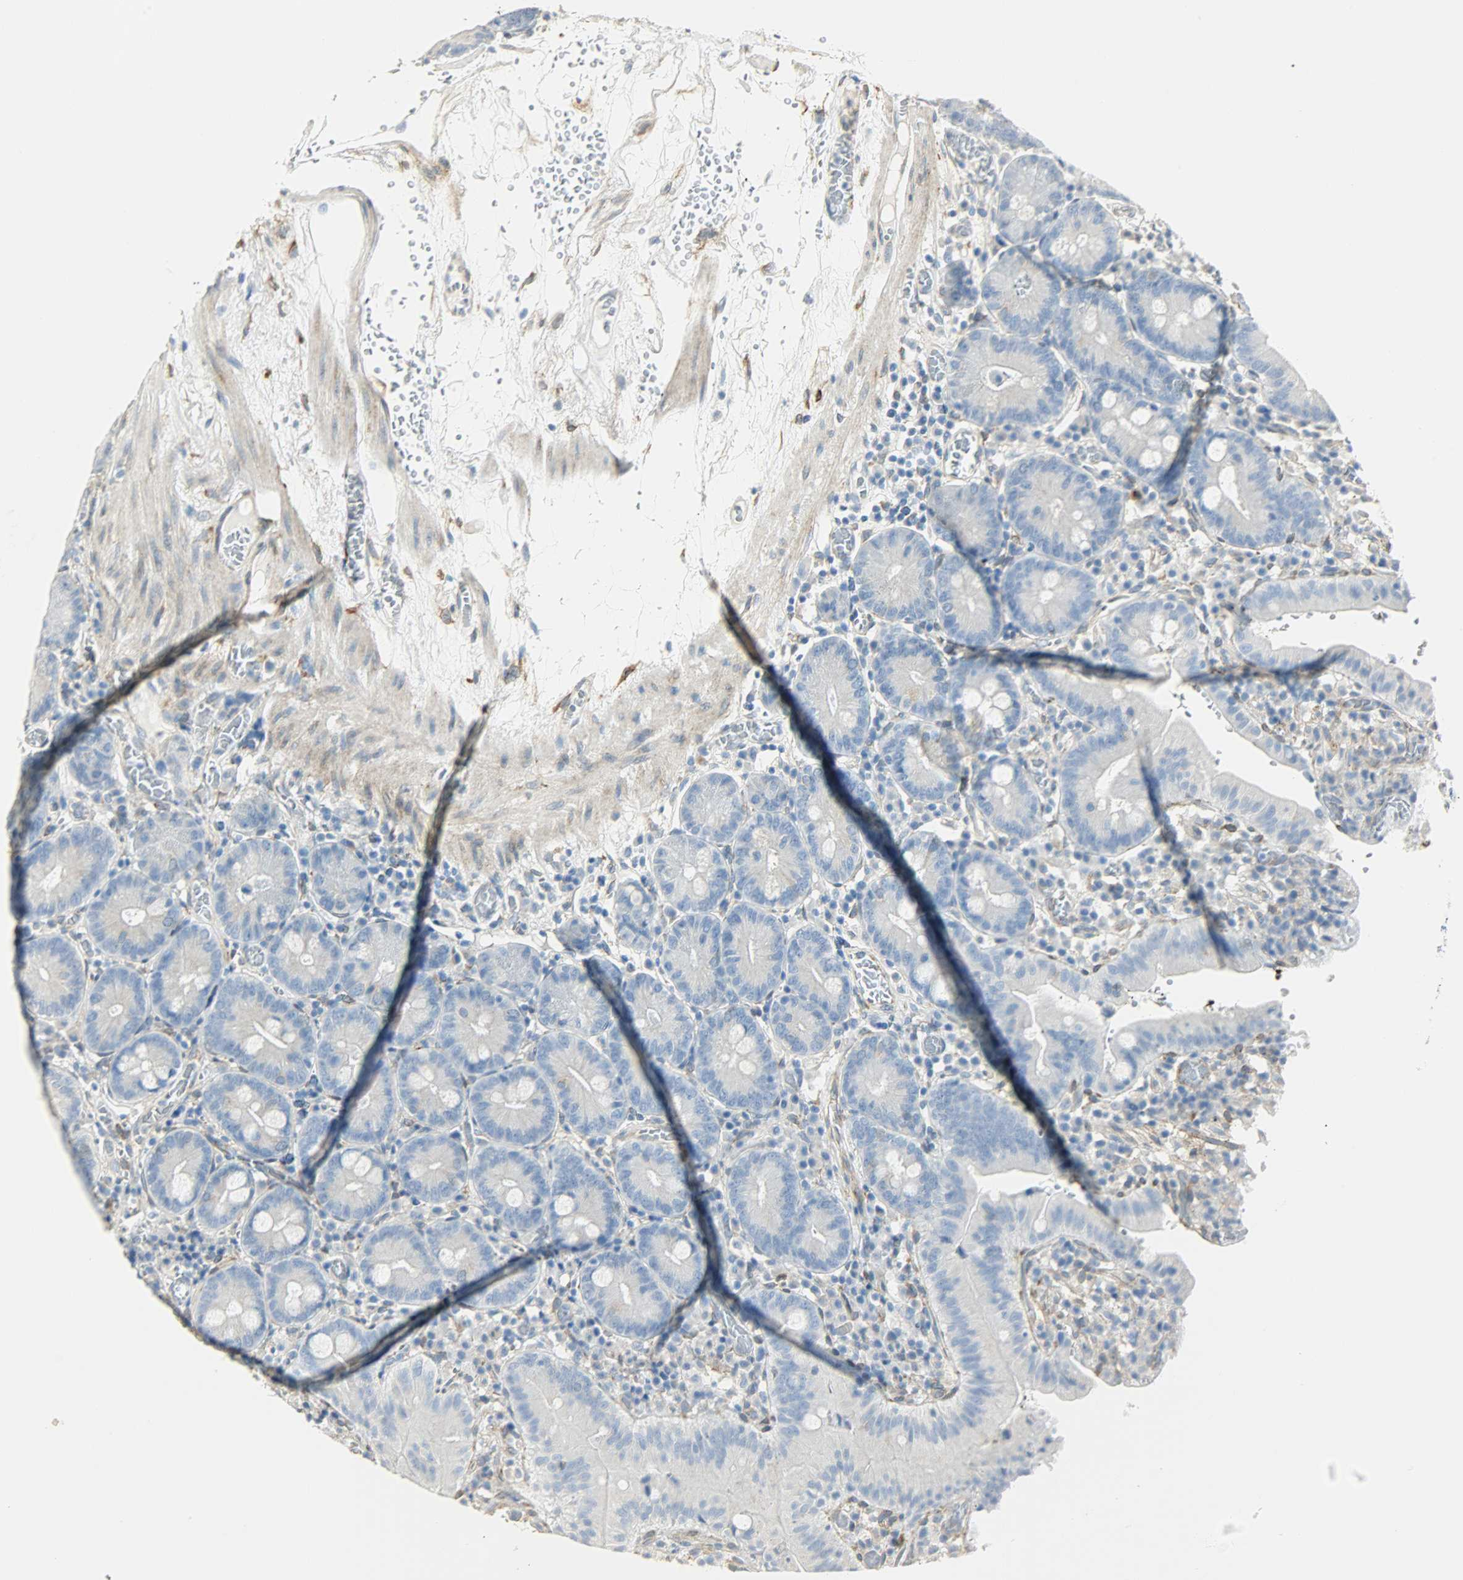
{"staining": {"intensity": "negative", "quantity": "none", "location": "none"}, "tissue": "small intestine", "cell_type": "Glandular cells", "image_type": "normal", "snomed": [{"axis": "morphology", "description": "Normal tissue, NOS"}, {"axis": "topography", "description": "Small intestine"}], "caption": "This micrograph is of benign small intestine stained with immunohistochemistry to label a protein in brown with the nuclei are counter-stained blue. There is no positivity in glandular cells. The staining is performed using DAB (3,3'-diaminobenzidine) brown chromogen with nuclei counter-stained in using hematoxylin.", "gene": "PKD2", "patient": {"sex": "male", "age": 71}}